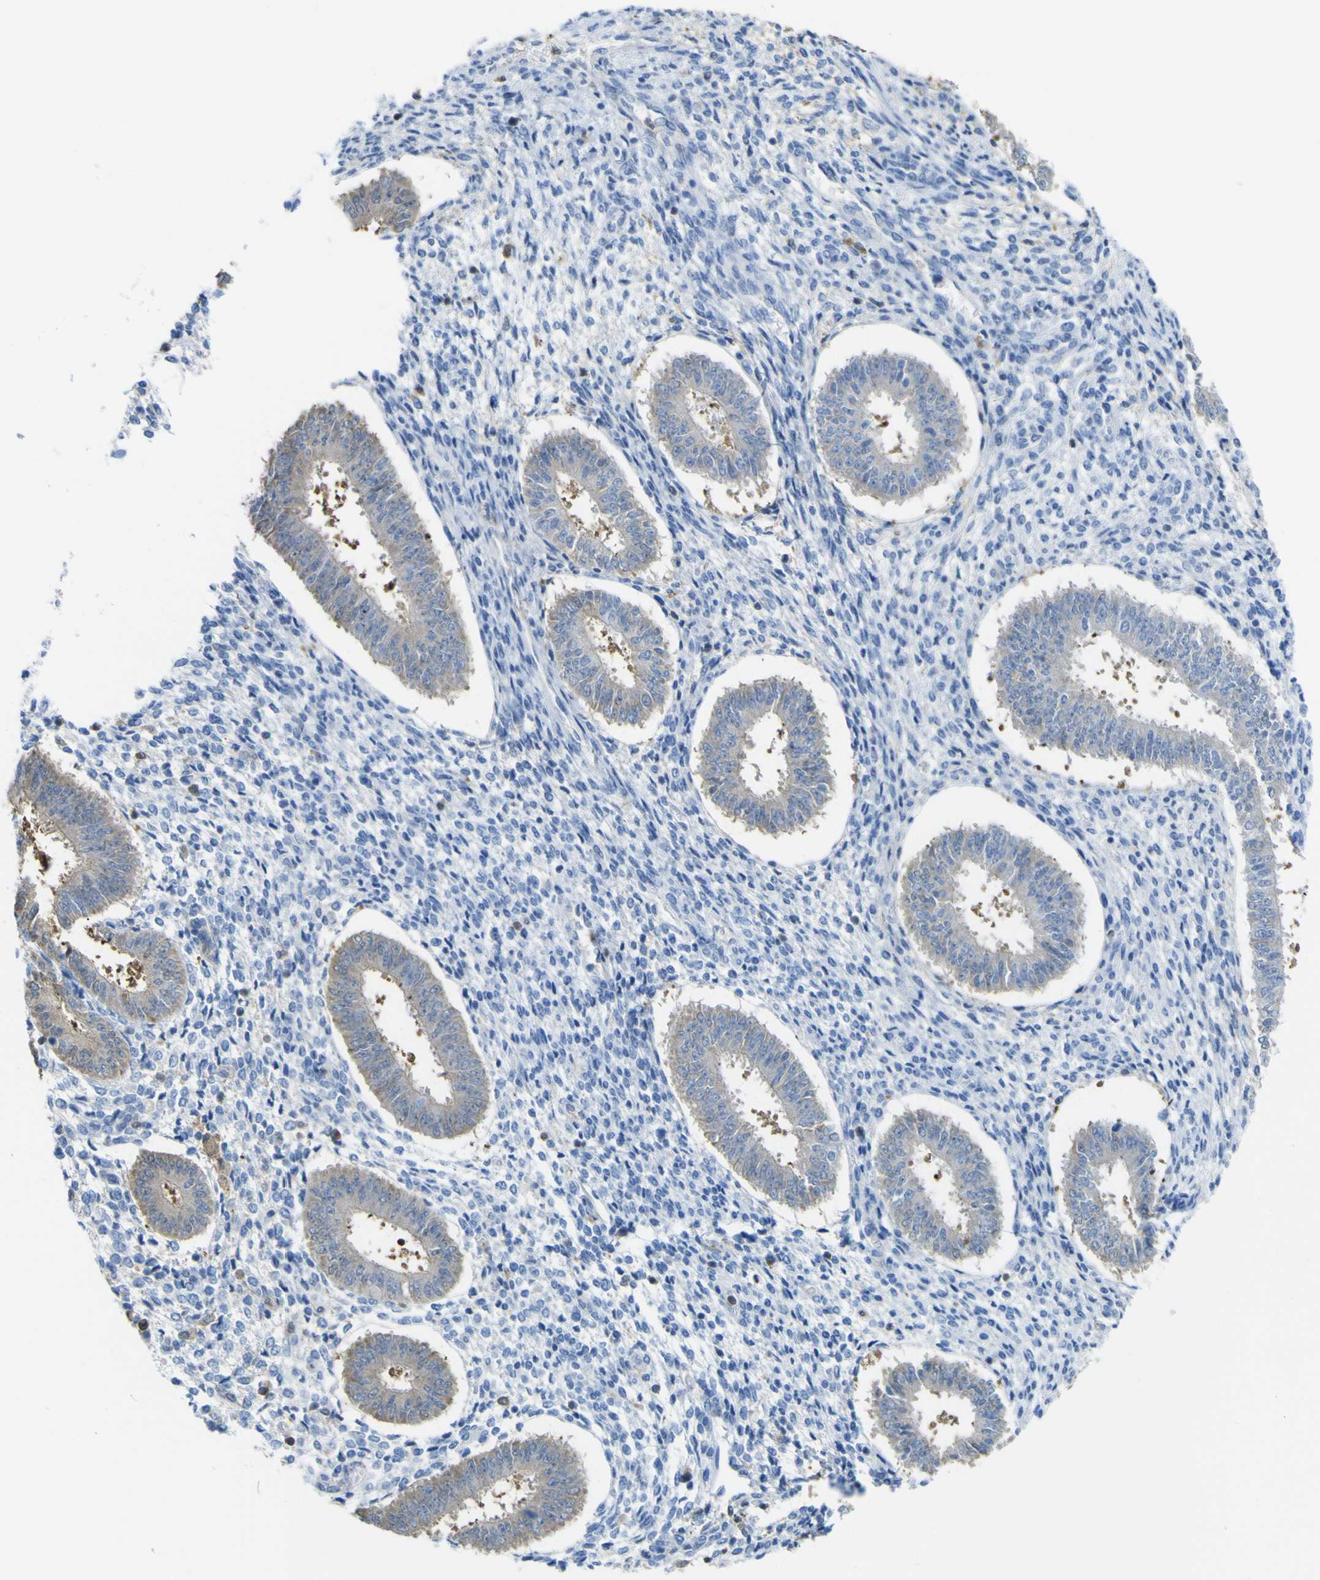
{"staining": {"intensity": "negative", "quantity": "none", "location": "none"}, "tissue": "endometrium", "cell_type": "Cells in endometrial stroma", "image_type": "normal", "snomed": [{"axis": "morphology", "description": "Normal tissue, NOS"}, {"axis": "topography", "description": "Endometrium"}], "caption": "DAB (3,3'-diaminobenzidine) immunohistochemical staining of benign human endometrium exhibits no significant positivity in cells in endometrial stroma.", "gene": "ABHD3", "patient": {"sex": "female", "age": 35}}